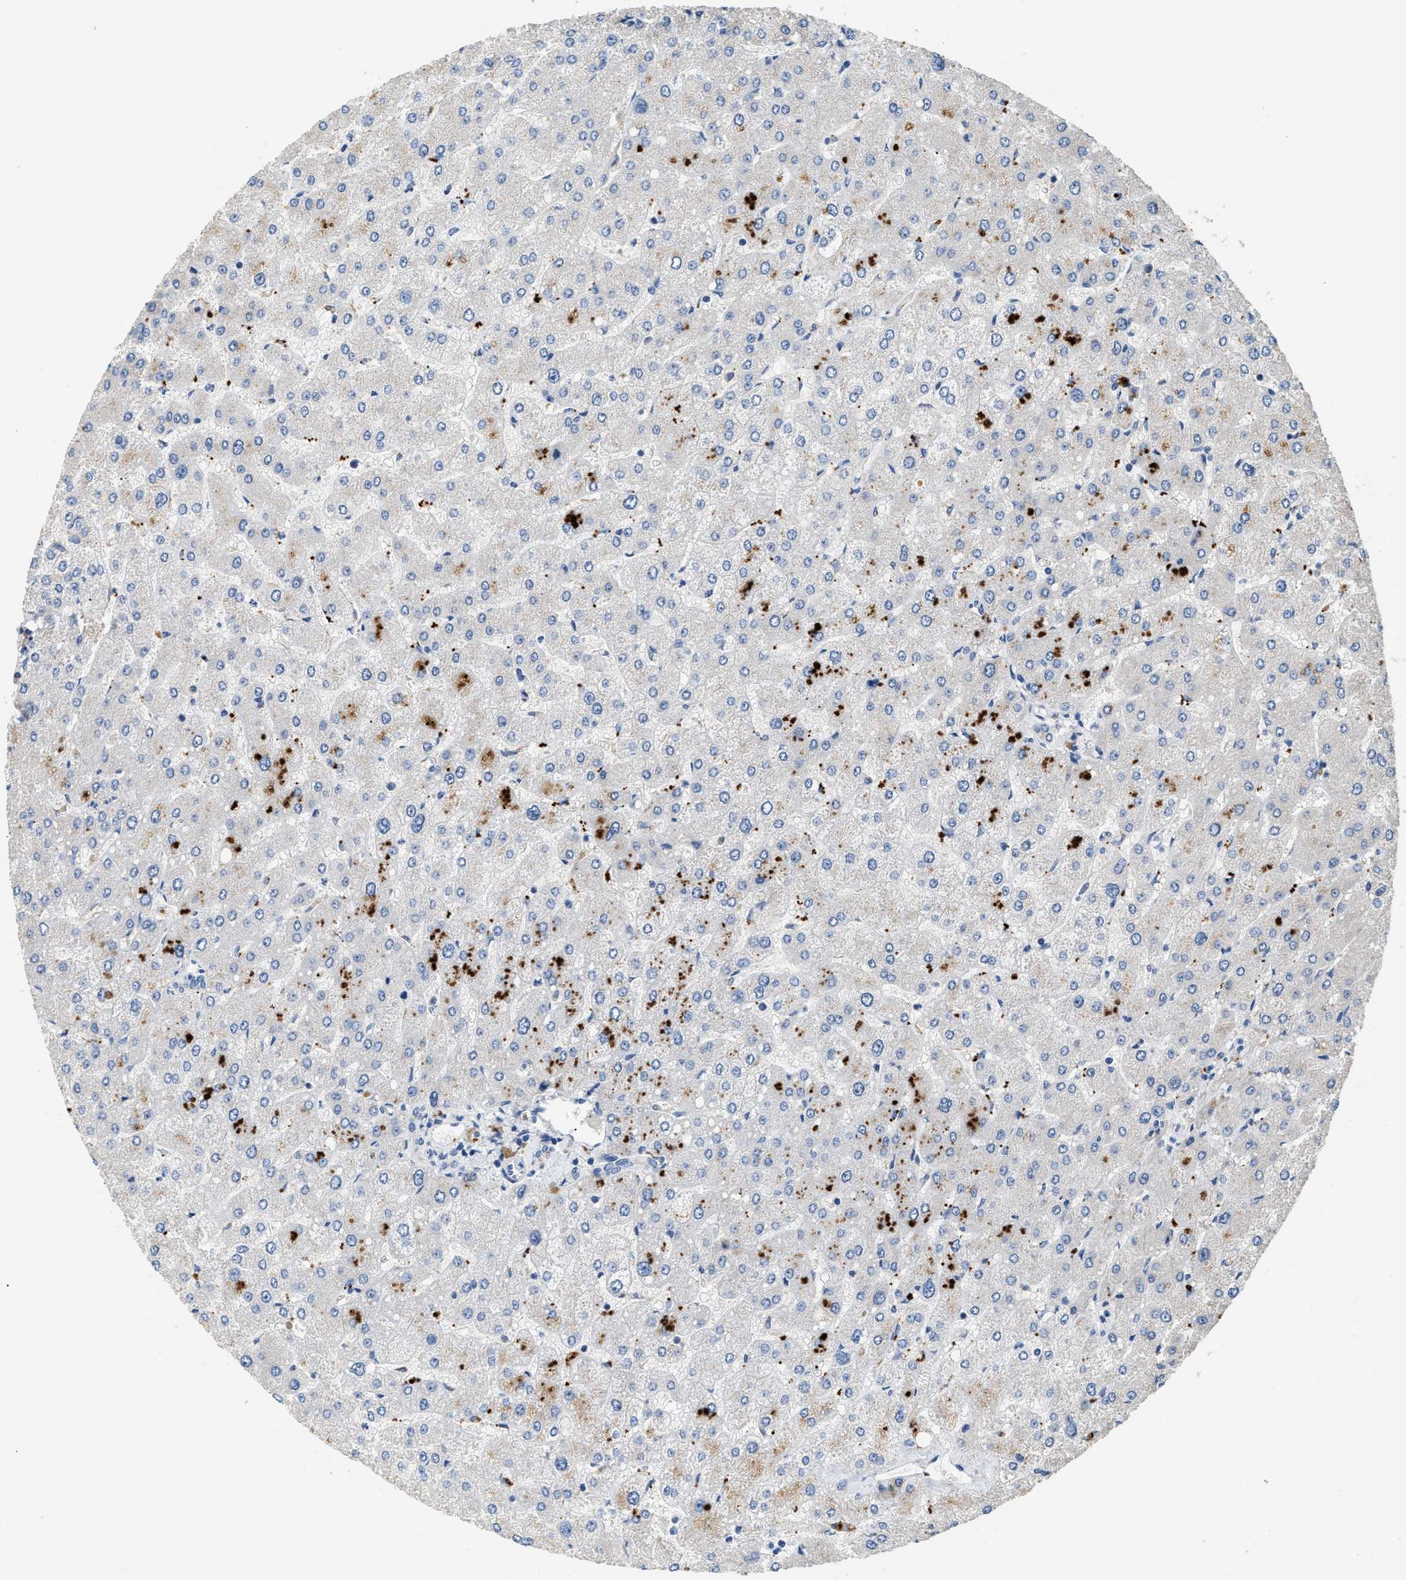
{"staining": {"intensity": "negative", "quantity": "none", "location": "none"}, "tissue": "liver", "cell_type": "Cholangiocytes", "image_type": "normal", "snomed": [{"axis": "morphology", "description": "Normal tissue, NOS"}, {"axis": "topography", "description": "Liver"}], "caption": "Immunohistochemistry histopathology image of benign liver: liver stained with DAB demonstrates no significant protein positivity in cholangiocytes.", "gene": "IL17RC", "patient": {"sex": "male", "age": 55}}